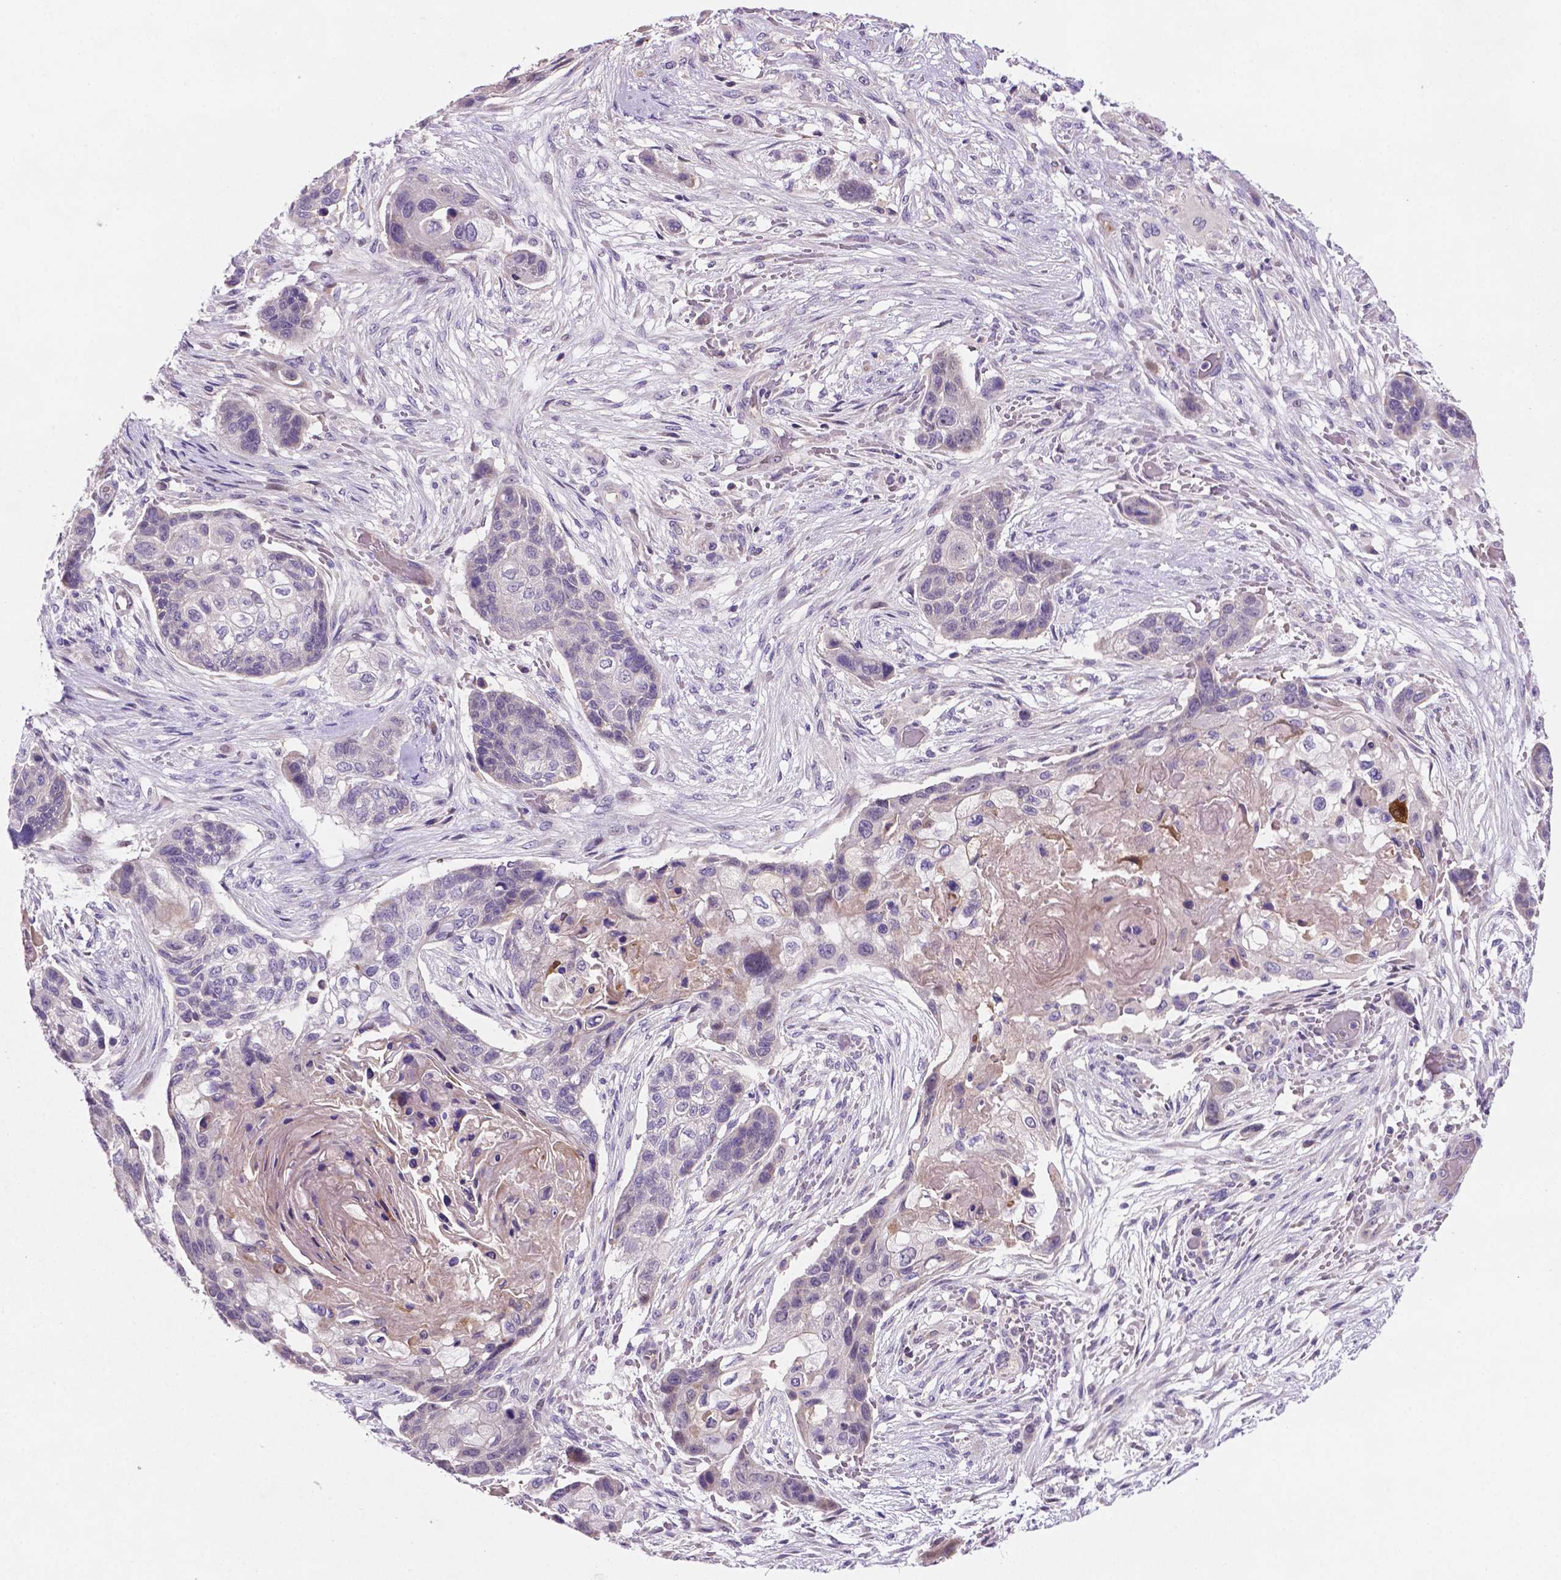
{"staining": {"intensity": "negative", "quantity": "none", "location": "none"}, "tissue": "lung cancer", "cell_type": "Tumor cells", "image_type": "cancer", "snomed": [{"axis": "morphology", "description": "Squamous cell carcinoma, NOS"}, {"axis": "topography", "description": "Lung"}], "caption": "Human lung cancer (squamous cell carcinoma) stained for a protein using immunohistochemistry demonstrates no staining in tumor cells.", "gene": "TM4SF20", "patient": {"sex": "male", "age": 69}}